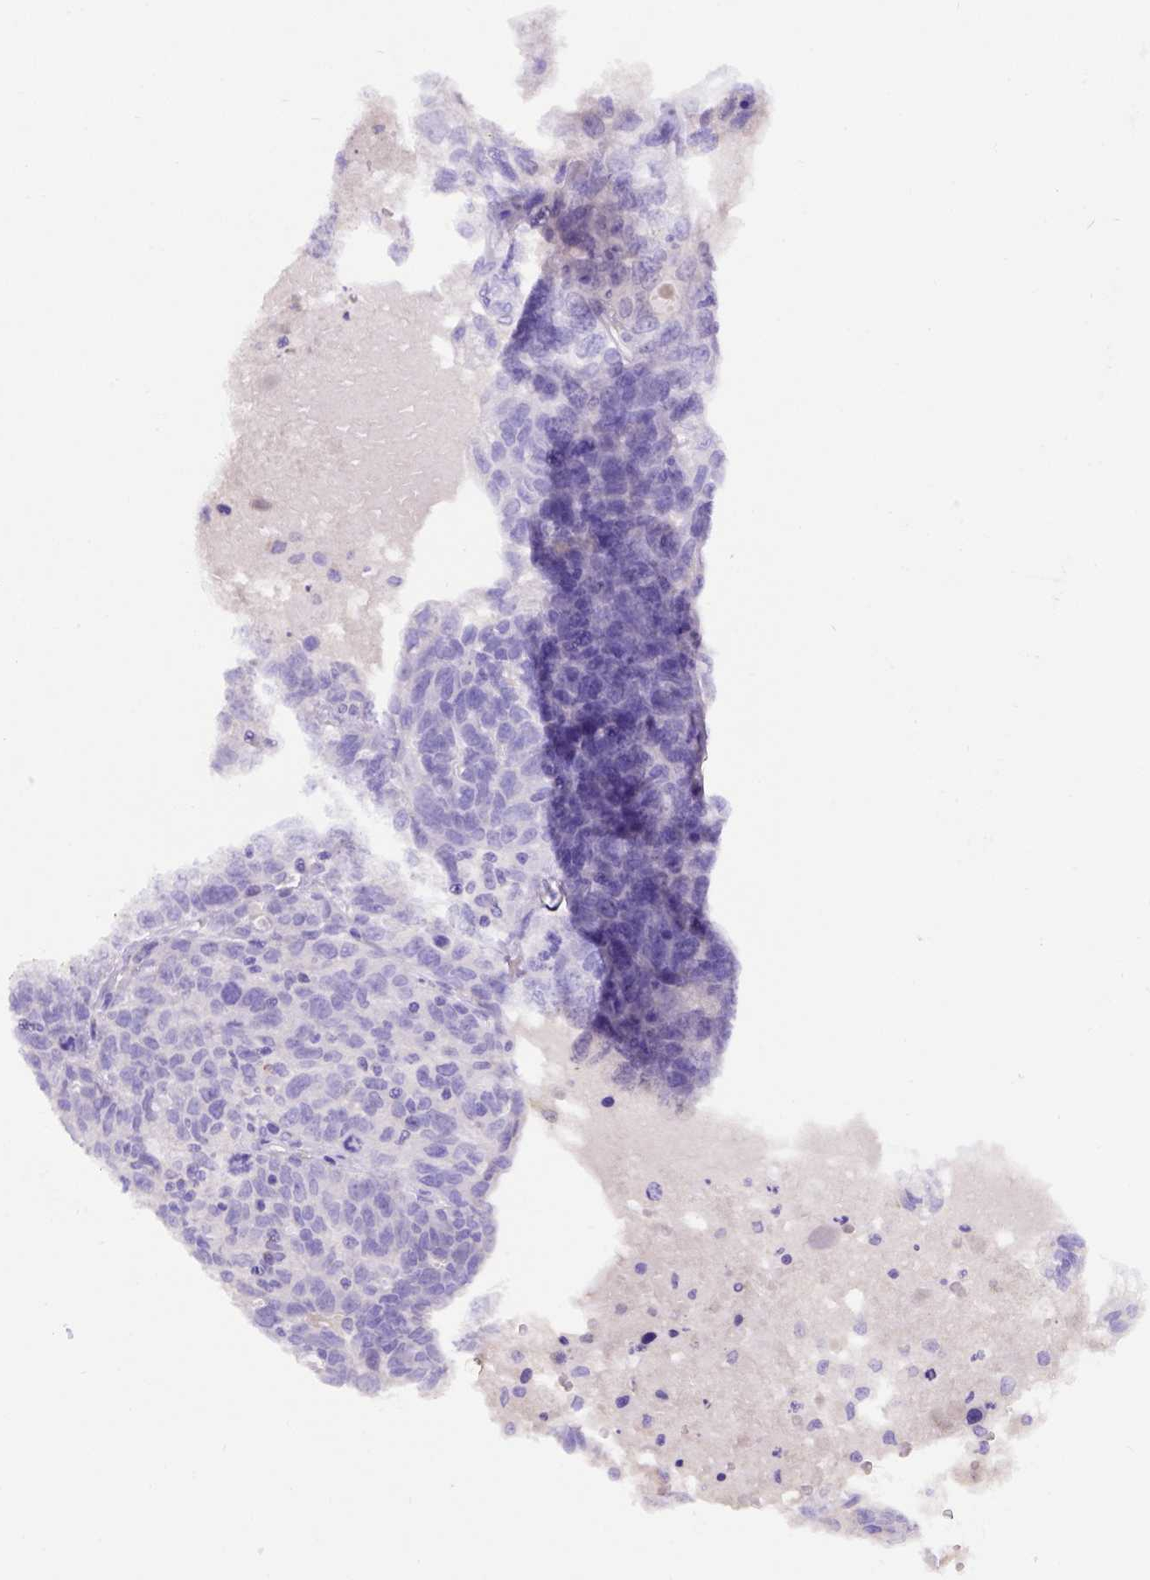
{"staining": {"intensity": "negative", "quantity": "none", "location": "none"}, "tissue": "ovarian cancer", "cell_type": "Tumor cells", "image_type": "cancer", "snomed": [{"axis": "morphology", "description": "Cystadenocarcinoma, serous, NOS"}, {"axis": "topography", "description": "Ovary"}], "caption": "This image is of serous cystadenocarcinoma (ovarian) stained with immunohistochemistry (IHC) to label a protein in brown with the nuclei are counter-stained blue. There is no expression in tumor cells.", "gene": "B3GAT1", "patient": {"sex": "female", "age": 71}}